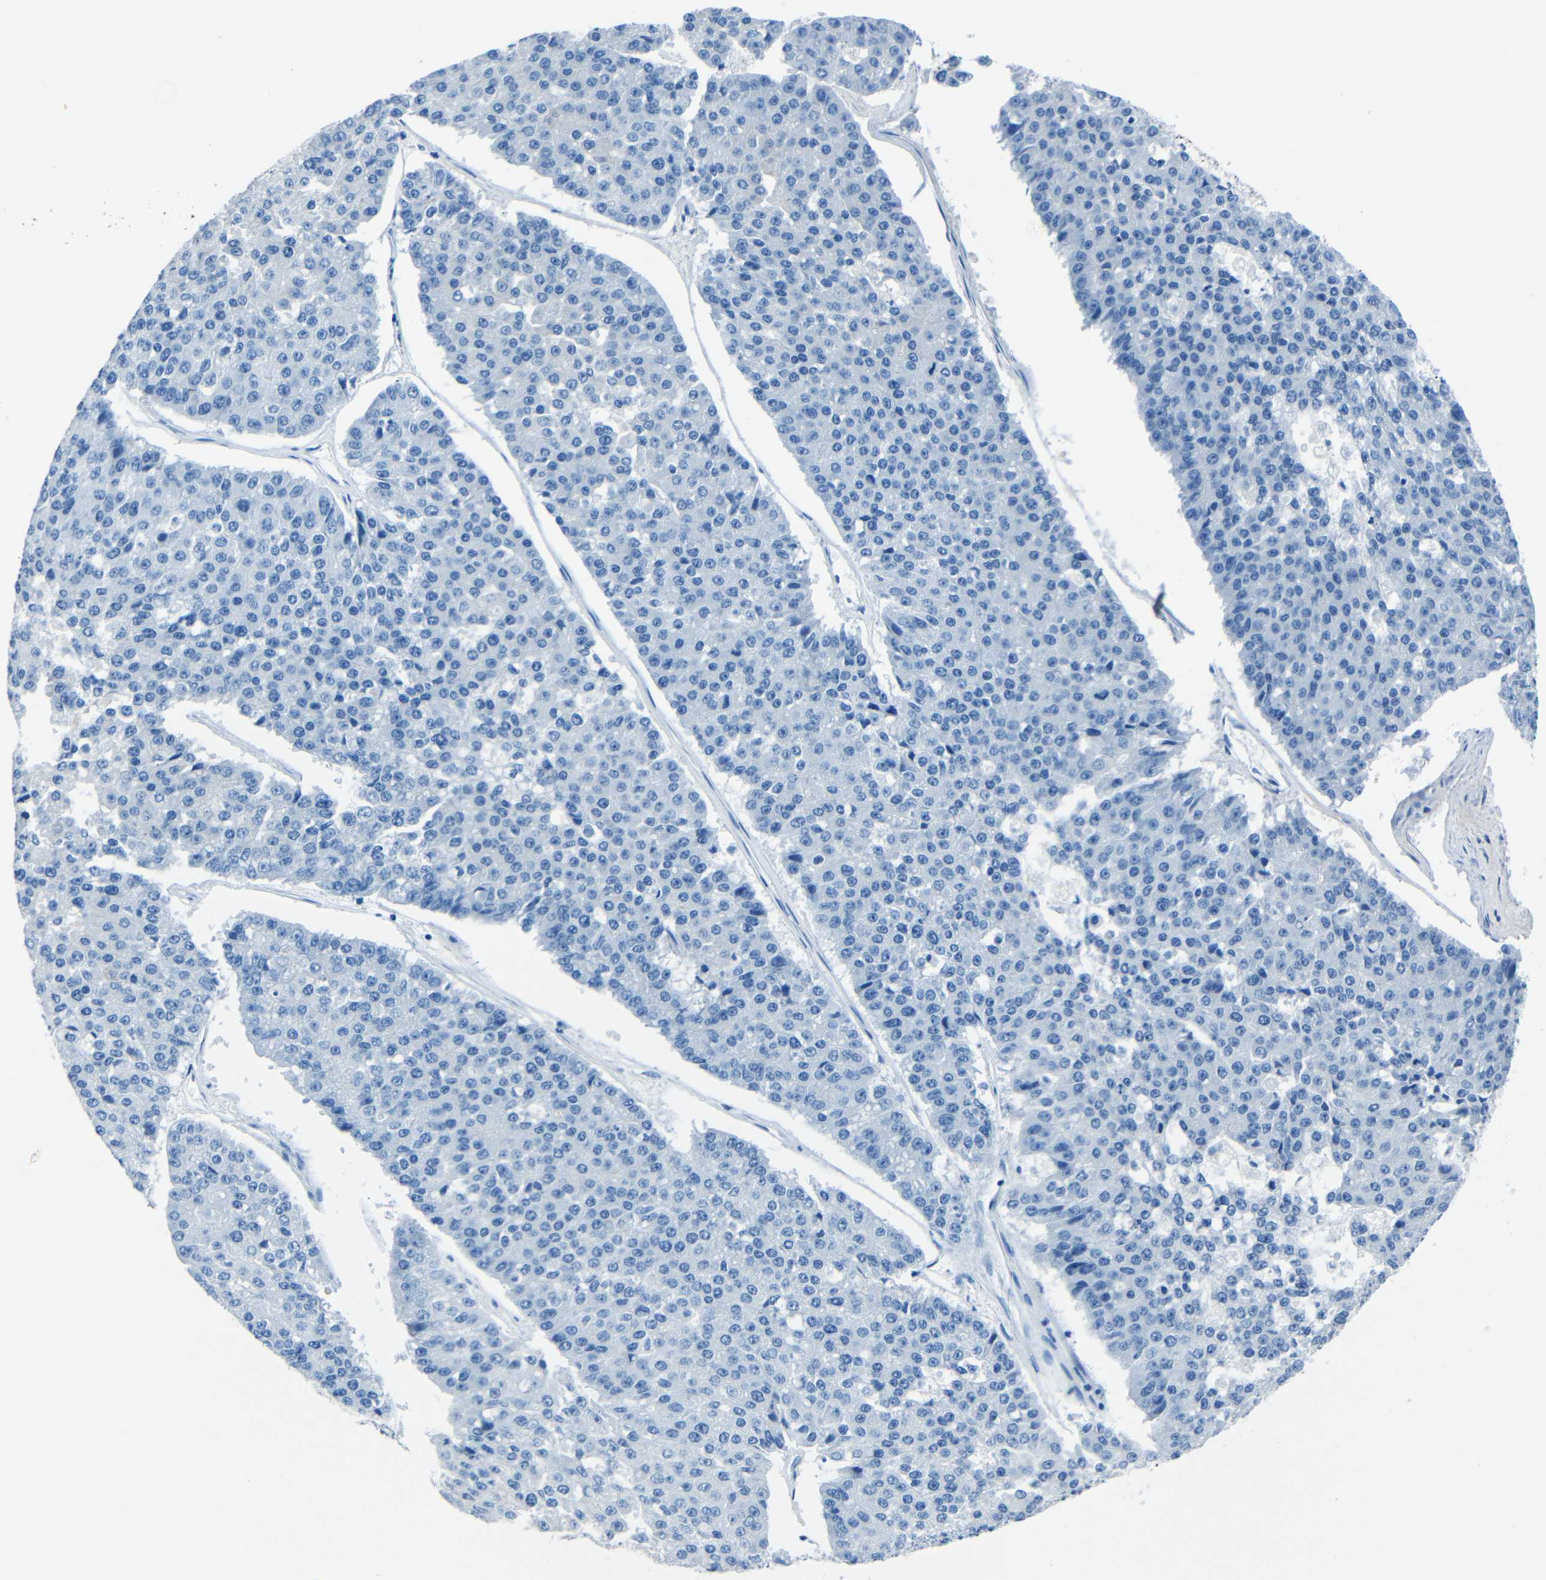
{"staining": {"intensity": "negative", "quantity": "none", "location": "none"}, "tissue": "pancreatic cancer", "cell_type": "Tumor cells", "image_type": "cancer", "snomed": [{"axis": "morphology", "description": "Adenocarcinoma, NOS"}, {"axis": "topography", "description": "Pancreas"}], "caption": "High magnification brightfield microscopy of pancreatic cancer (adenocarcinoma) stained with DAB (brown) and counterstained with hematoxylin (blue): tumor cells show no significant expression.", "gene": "FBN2", "patient": {"sex": "male", "age": 50}}